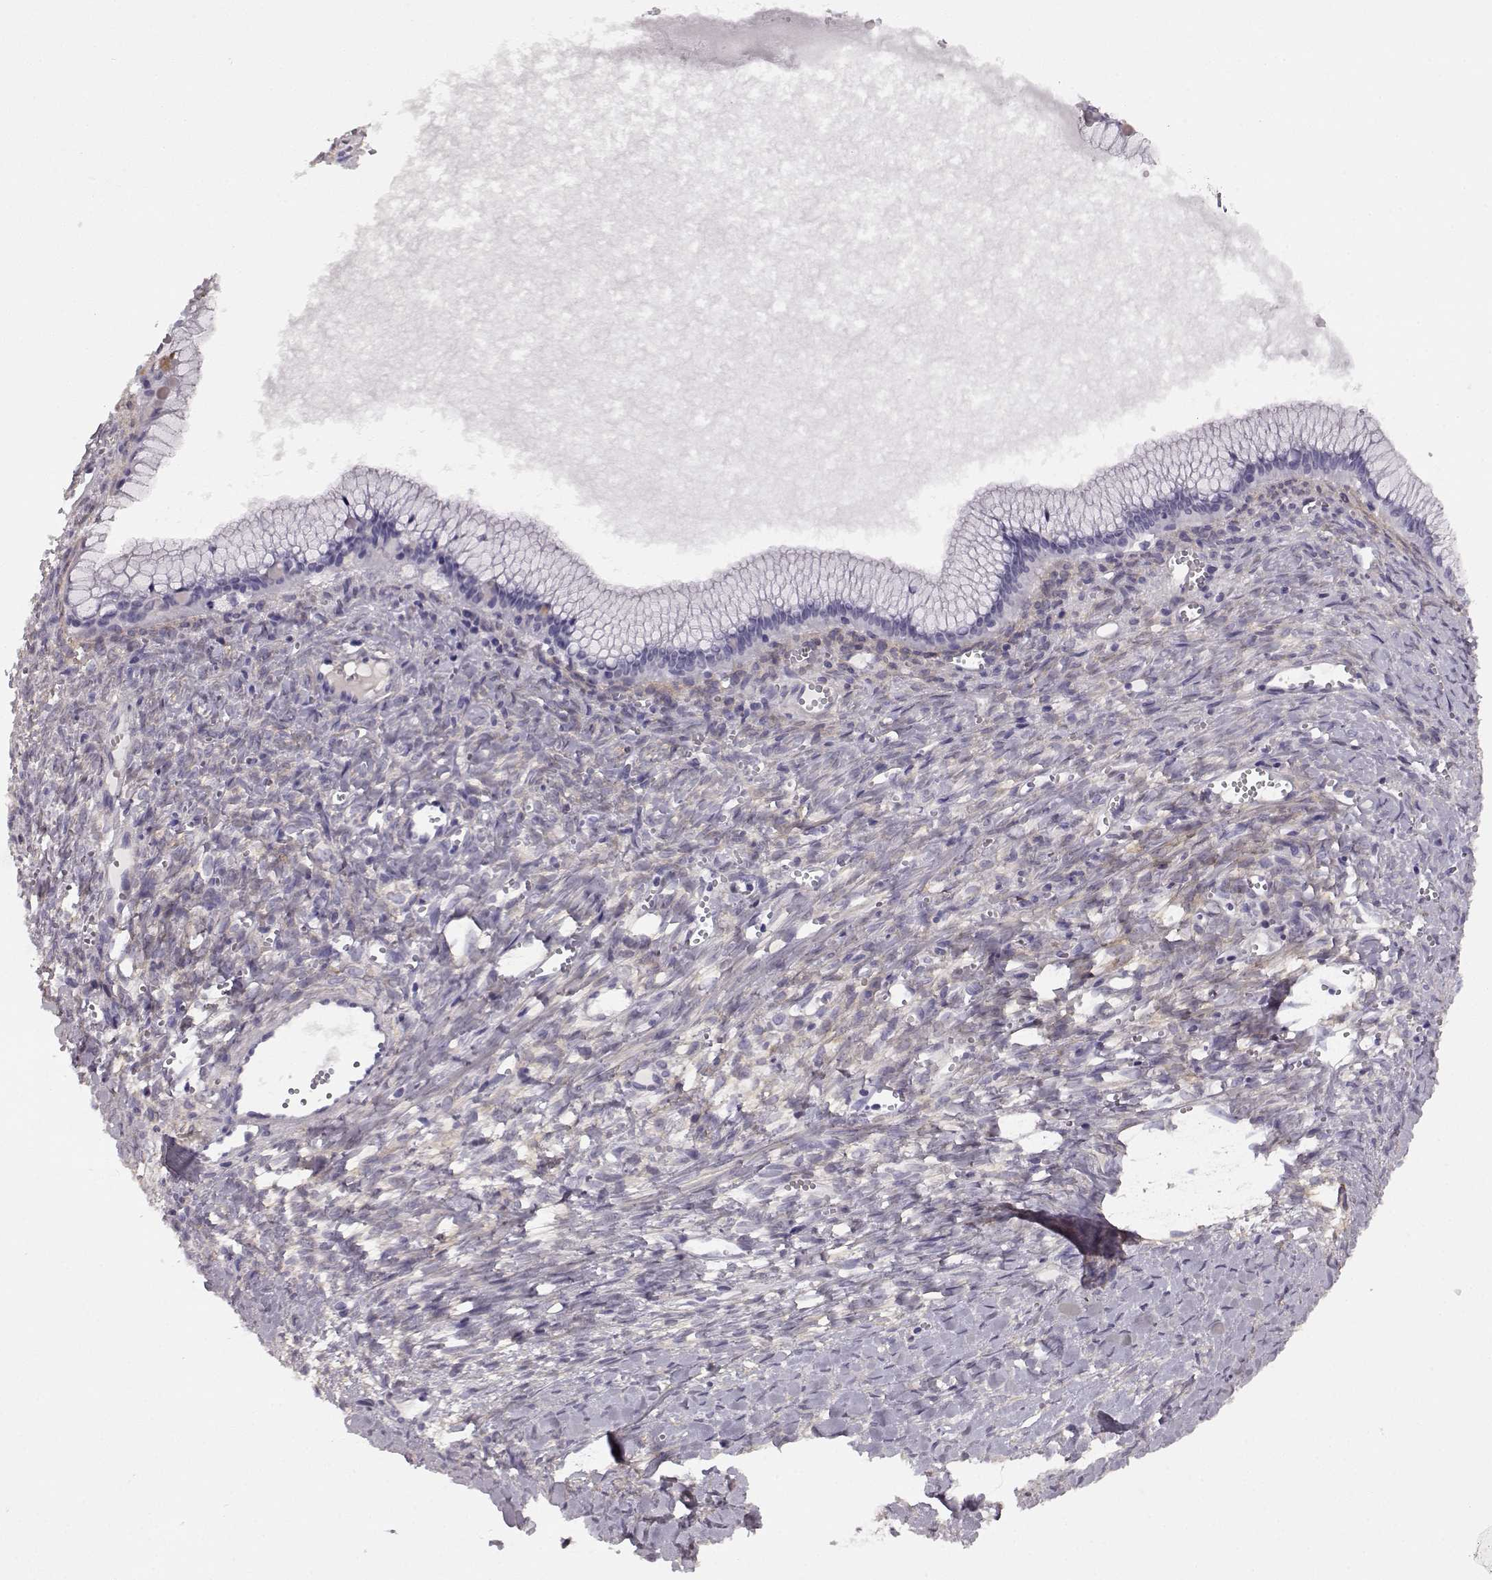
{"staining": {"intensity": "negative", "quantity": "none", "location": "none"}, "tissue": "ovarian cancer", "cell_type": "Tumor cells", "image_type": "cancer", "snomed": [{"axis": "morphology", "description": "Cystadenocarcinoma, mucinous, NOS"}, {"axis": "topography", "description": "Ovary"}], "caption": "Immunohistochemistry (IHC) of human mucinous cystadenocarcinoma (ovarian) reveals no expression in tumor cells.", "gene": "TRIM69", "patient": {"sex": "female", "age": 41}}